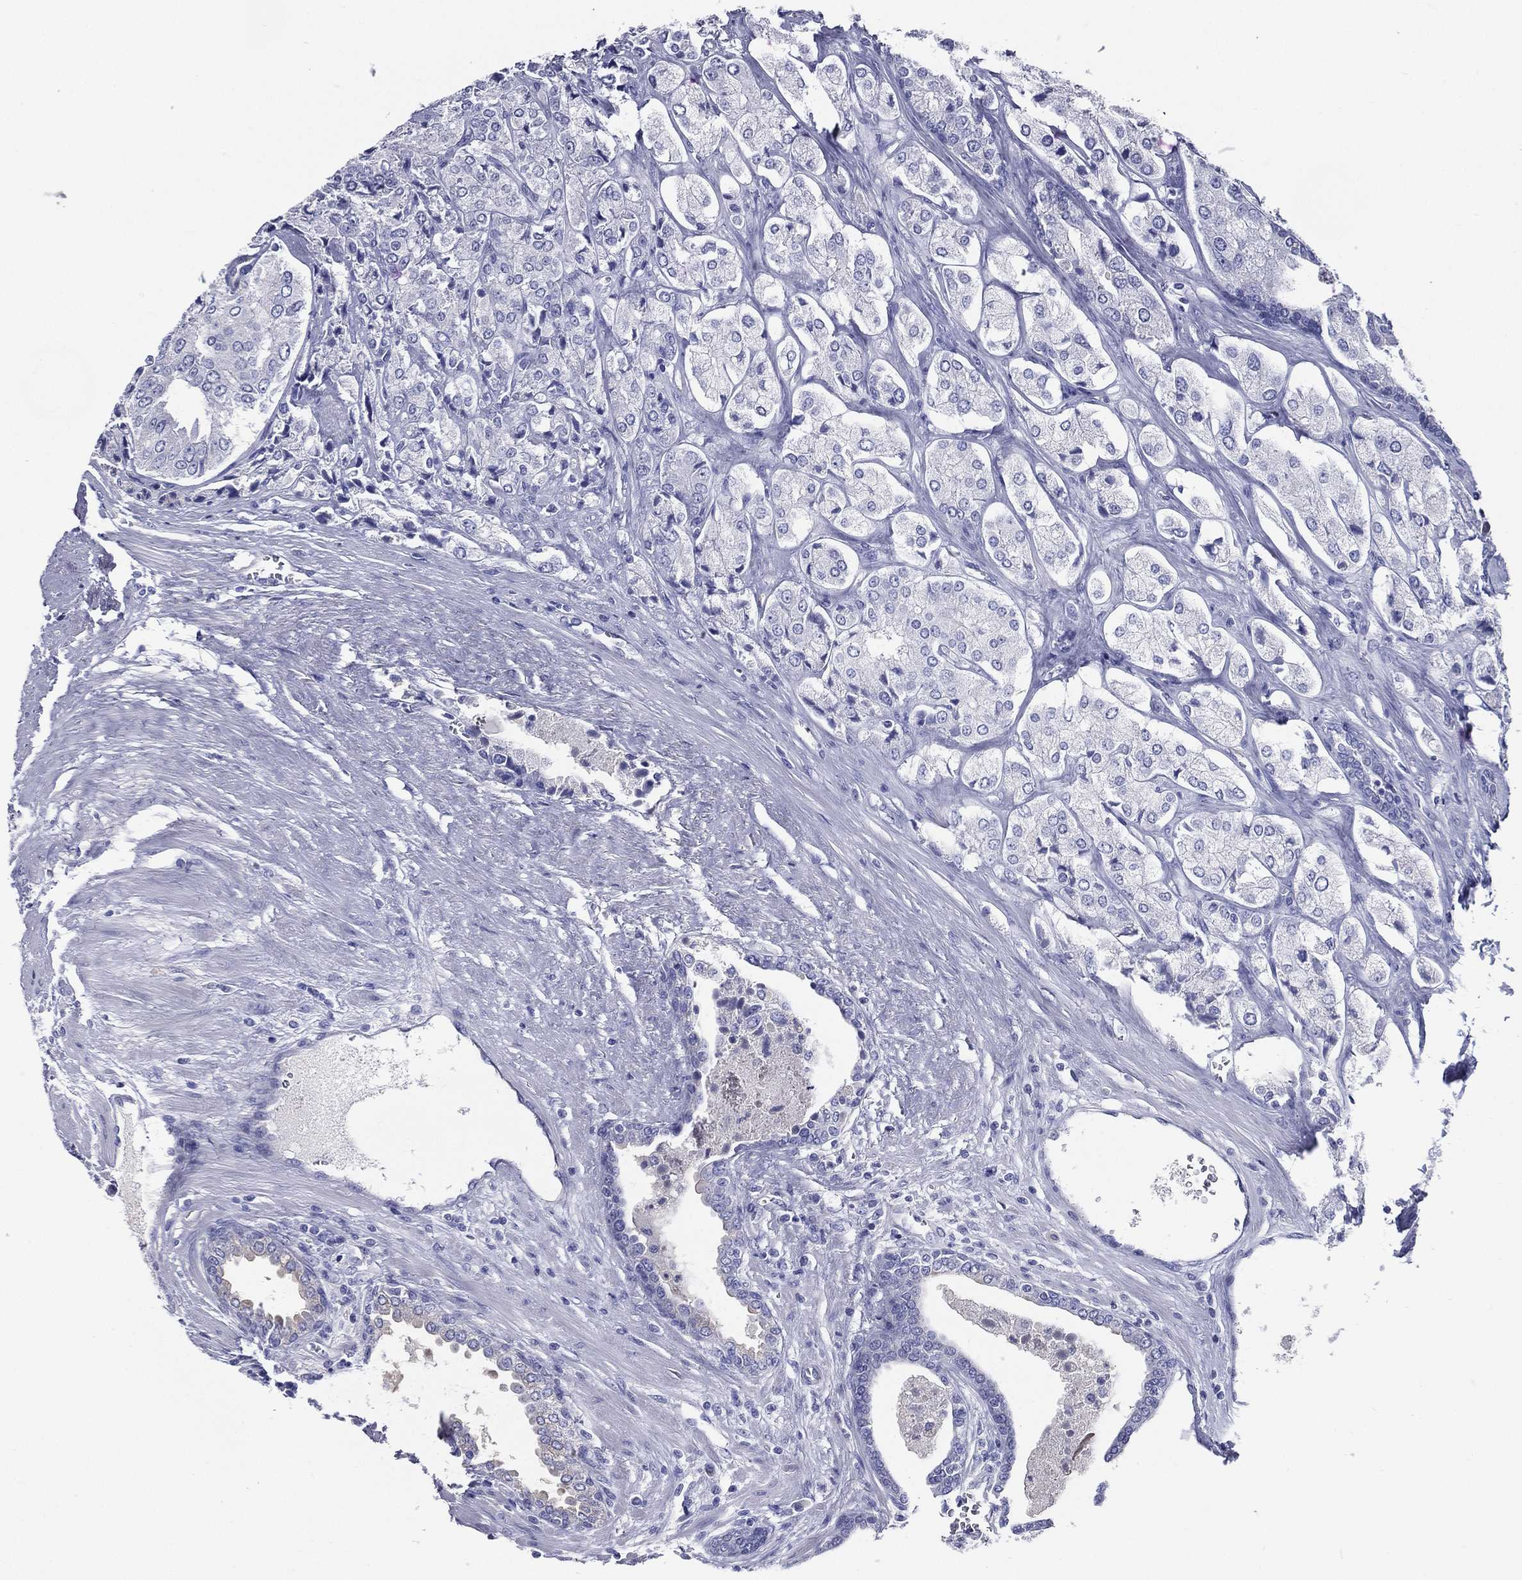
{"staining": {"intensity": "negative", "quantity": "none", "location": "none"}, "tissue": "prostate cancer", "cell_type": "Tumor cells", "image_type": "cancer", "snomed": [{"axis": "morphology", "description": "Adenocarcinoma, NOS"}, {"axis": "topography", "description": "Prostate and seminal vesicle, NOS"}, {"axis": "topography", "description": "Prostate"}], "caption": "A micrograph of prostate cancer (adenocarcinoma) stained for a protein displays no brown staining in tumor cells.", "gene": "ACE2", "patient": {"sex": "male", "age": 67}}